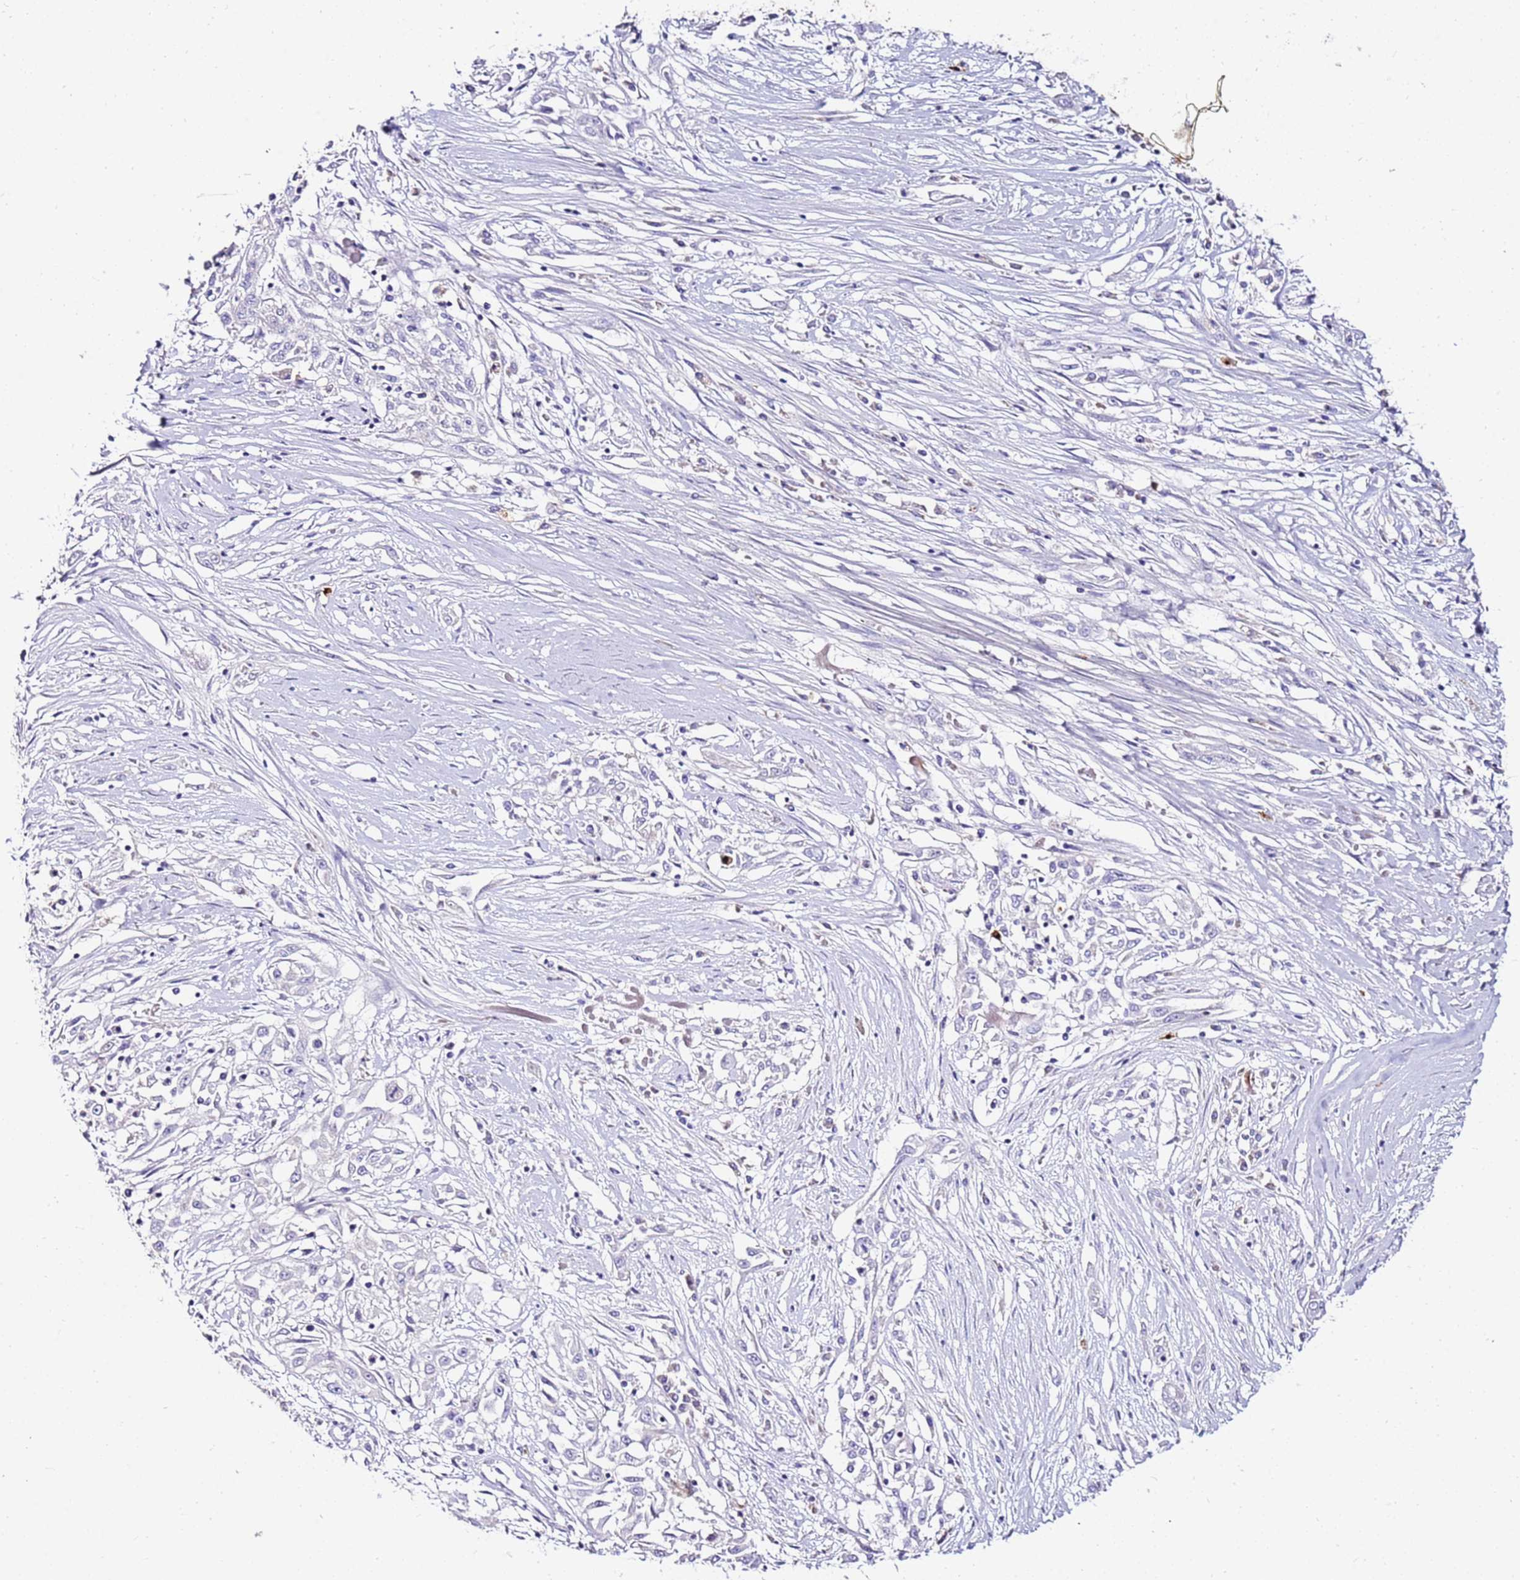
{"staining": {"intensity": "negative", "quantity": "none", "location": "none"}, "tissue": "skin cancer", "cell_type": "Tumor cells", "image_type": "cancer", "snomed": [{"axis": "morphology", "description": "Squamous cell carcinoma, NOS"}, {"axis": "morphology", "description": "Squamous cell carcinoma, metastatic, NOS"}, {"axis": "topography", "description": "Skin"}, {"axis": "topography", "description": "Lymph node"}], "caption": "Human skin cancer (metastatic squamous cell carcinoma) stained for a protein using IHC demonstrates no staining in tumor cells.", "gene": "EVPLL", "patient": {"sex": "male", "age": 75}}